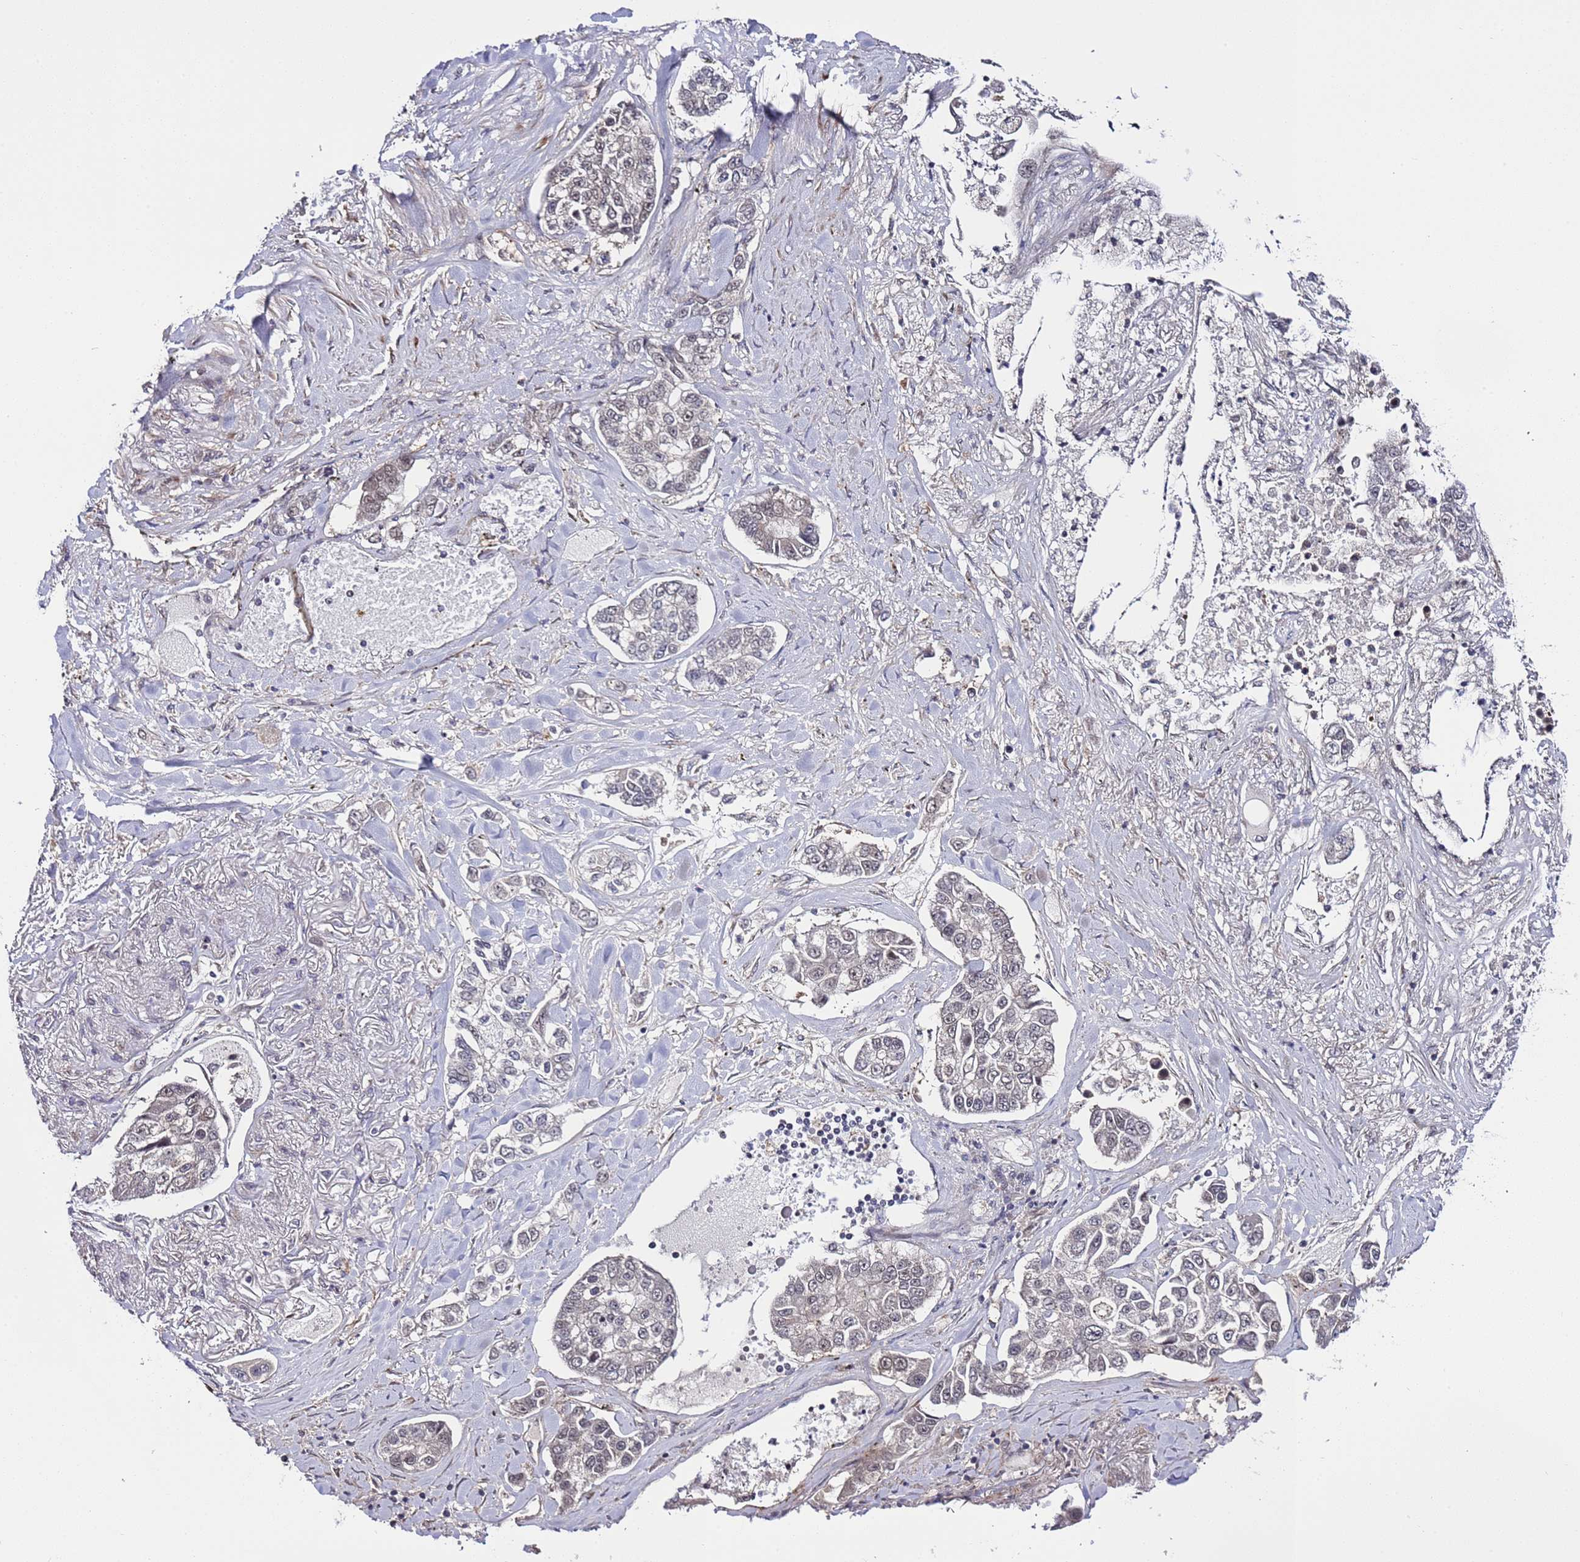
{"staining": {"intensity": "weak", "quantity": "<25%", "location": "nuclear"}, "tissue": "lung cancer", "cell_type": "Tumor cells", "image_type": "cancer", "snomed": [{"axis": "morphology", "description": "Adenocarcinoma, NOS"}, {"axis": "topography", "description": "Lung"}], "caption": "This is an IHC photomicrograph of lung cancer (adenocarcinoma). There is no staining in tumor cells.", "gene": "POLR2D", "patient": {"sex": "male", "age": 49}}